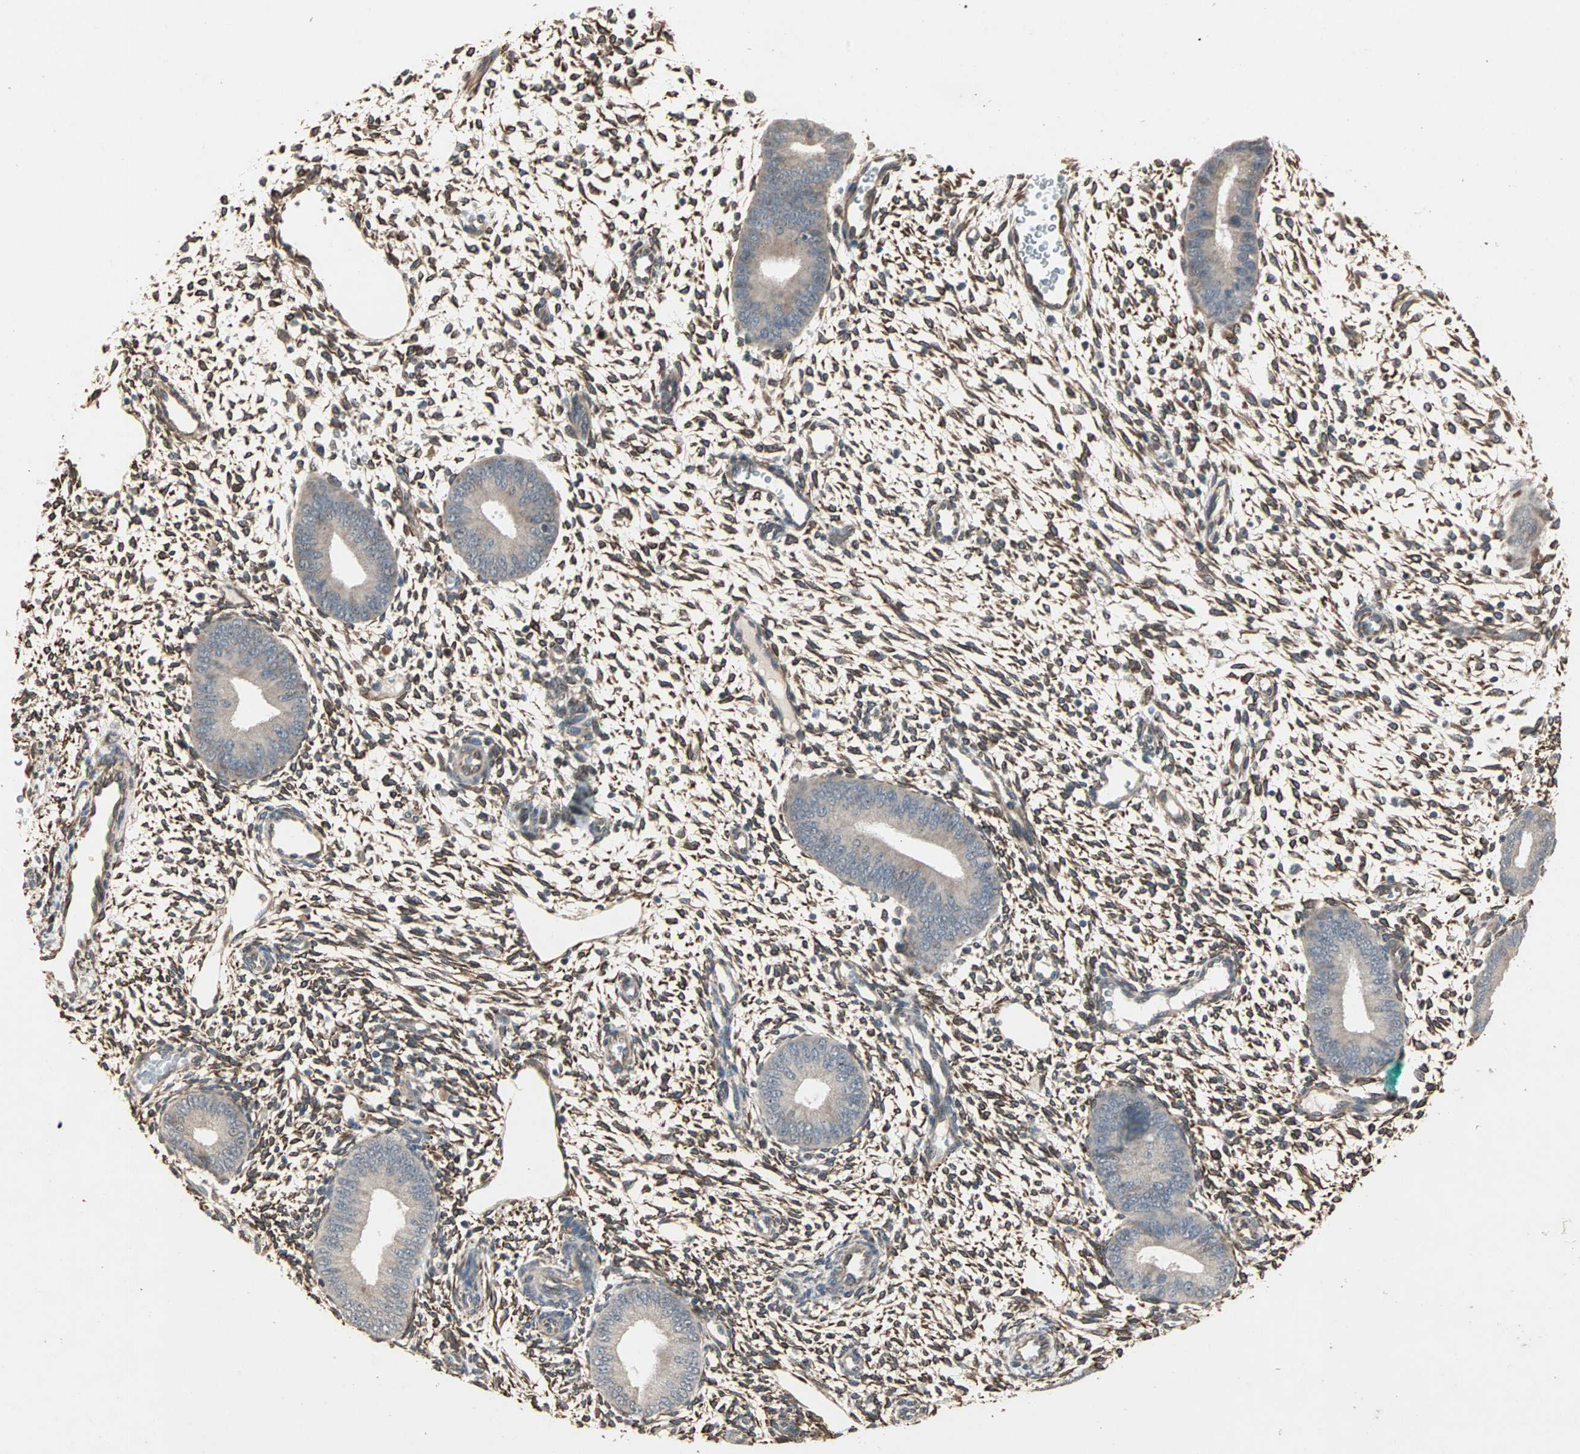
{"staining": {"intensity": "moderate", "quantity": ">75%", "location": "cytoplasmic/membranous"}, "tissue": "endometrium", "cell_type": "Cells in endometrial stroma", "image_type": "normal", "snomed": [{"axis": "morphology", "description": "Normal tissue, NOS"}, {"axis": "topography", "description": "Endometrium"}], "caption": "This is an image of immunohistochemistry staining of benign endometrium, which shows moderate positivity in the cytoplasmic/membranous of cells in endometrial stroma.", "gene": "TRPV4", "patient": {"sex": "female", "age": 42}}